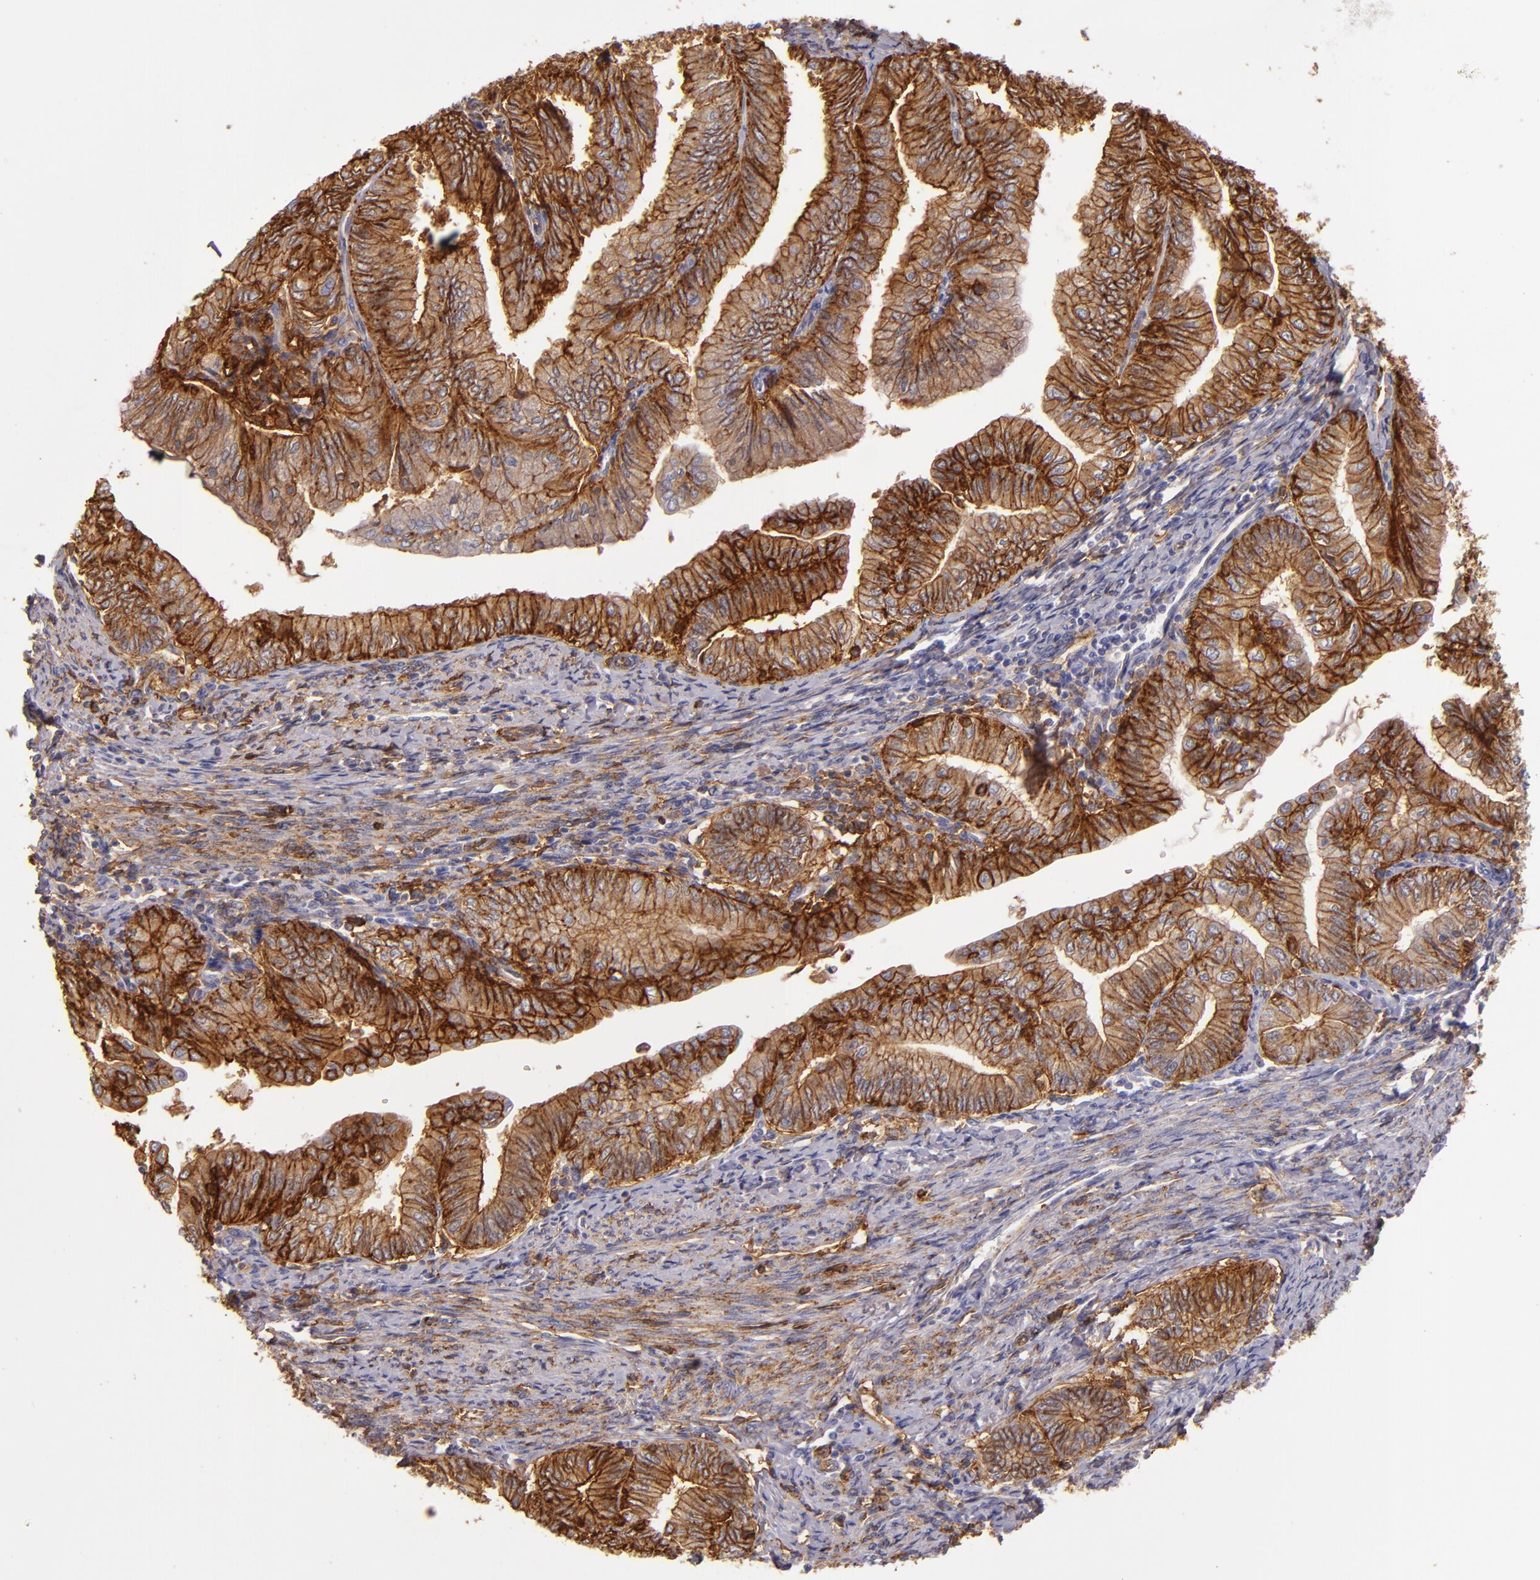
{"staining": {"intensity": "strong", "quantity": ">75%", "location": "cytoplasmic/membranous"}, "tissue": "endometrial cancer", "cell_type": "Tumor cells", "image_type": "cancer", "snomed": [{"axis": "morphology", "description": "Adenocarcinoma, NOS"}, {"axis": "topography", "description": "Endometrium"}], "caption": "Protein staining by immunohistochemistry shows strong cytoplasmic/membranous positivity in about >75% of tumor cells in endometrial cancer. The staining is performed using DAB brown chromogen to label protein expression. The nuclei are counter-stained blue using hematoxylin.", "gene": "CD9", "patient": {"sex": "female", "age": 66}}